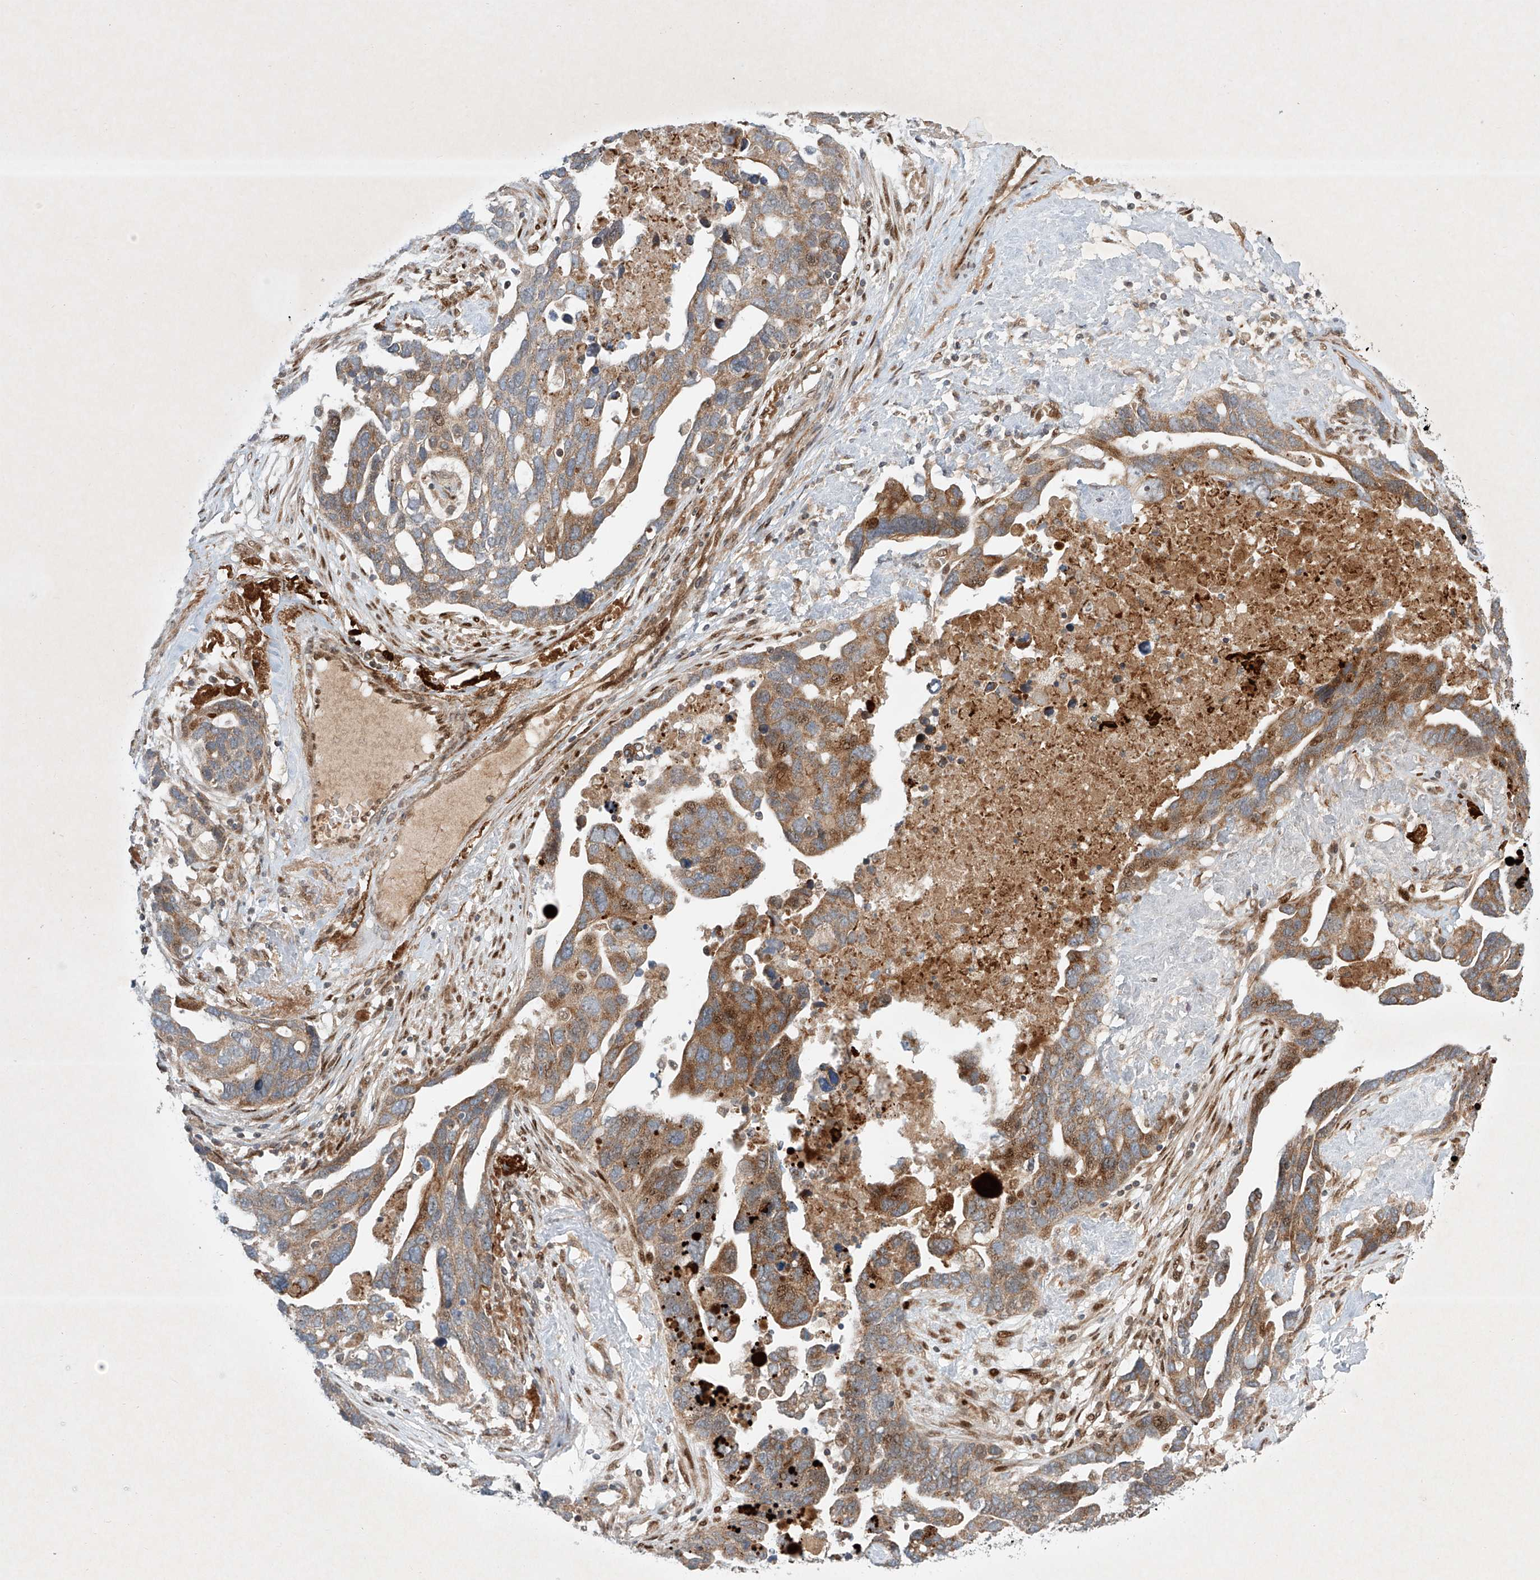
{"staining": {"intensity": "moderate", "quantity": ">75%", "location": "cytoplasmic/membranous"}, "tissue": "ovarian cancer", "cell_type": "Tumor cells", "image_type": "cancer", "snomed": [{"axis": "morphology", "description": "Cystadenocarcinoma, serous, NOS"}, {"axis": "topography", "description": "Ovary"}], "caption": "This image reveals immunohistochemistry staining of ovarian cancer, with medium moderate cytoplasmic/membranous staining in approximately >75% of tumor cells.", "gene": "EPG5", "patient": {"sex": "female", "age": 54}}